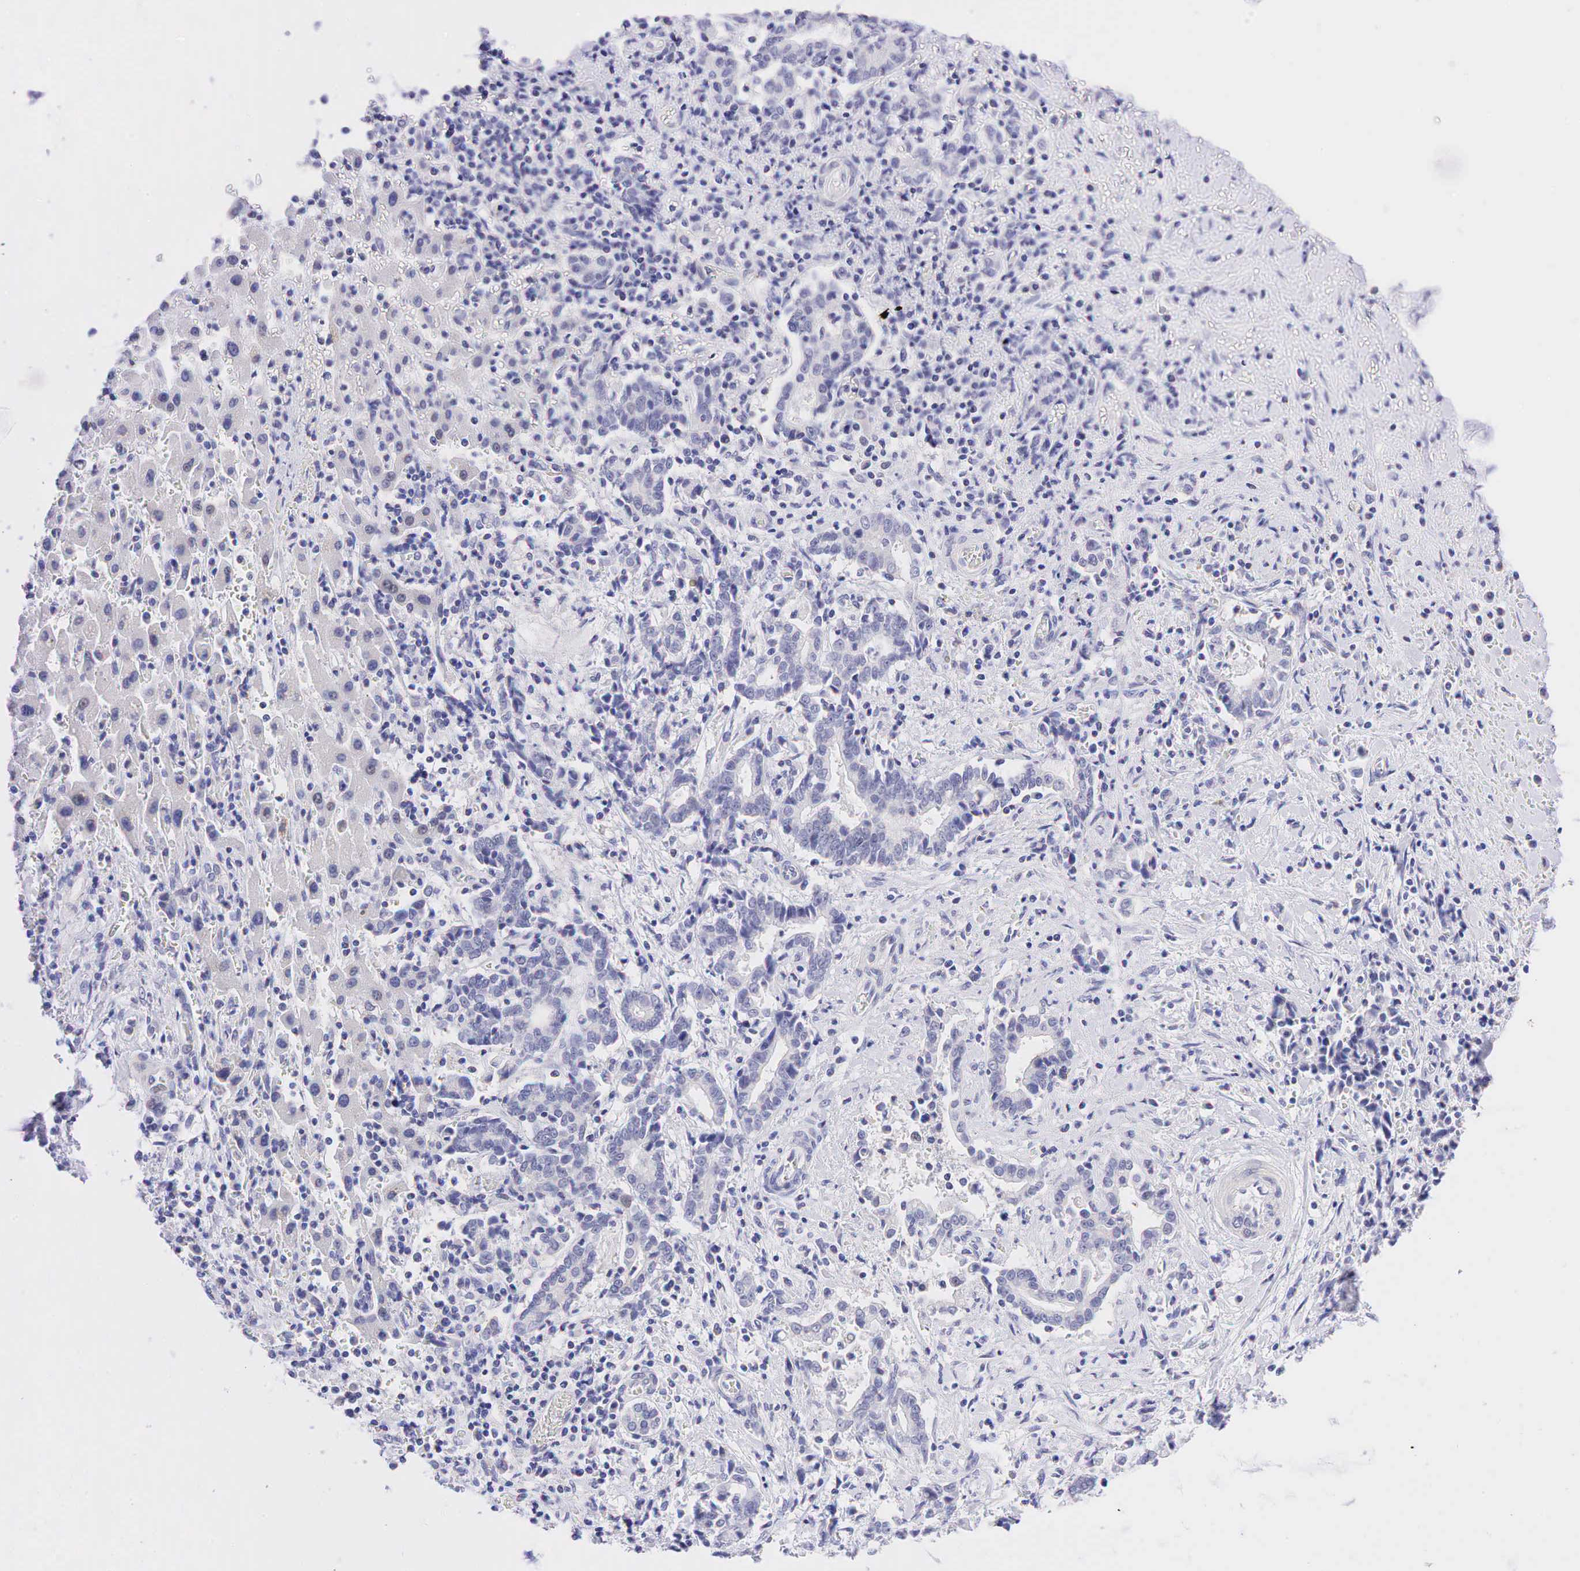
{"staining": {"intensity": "negative", "quantity": "none", "location": "none"}, "tissue": "liver cancer", "cell_type": "Tumor cells", "image_type": "cancer", "snomed": [{"axis": "morphology", "description": "Cholangiocarcinoma"}, {"axis": "topography", "description": "Liver"}], "caption": "DAB immunohistochemical staining of human liver cancer demonstrates no significant staining in tumor cells. (DAB (3,3'-diaminobenzidine) IHC with hematoxylin counter stain).", "gene": "AR", "patient": {"sex": "male", "age": 57}}